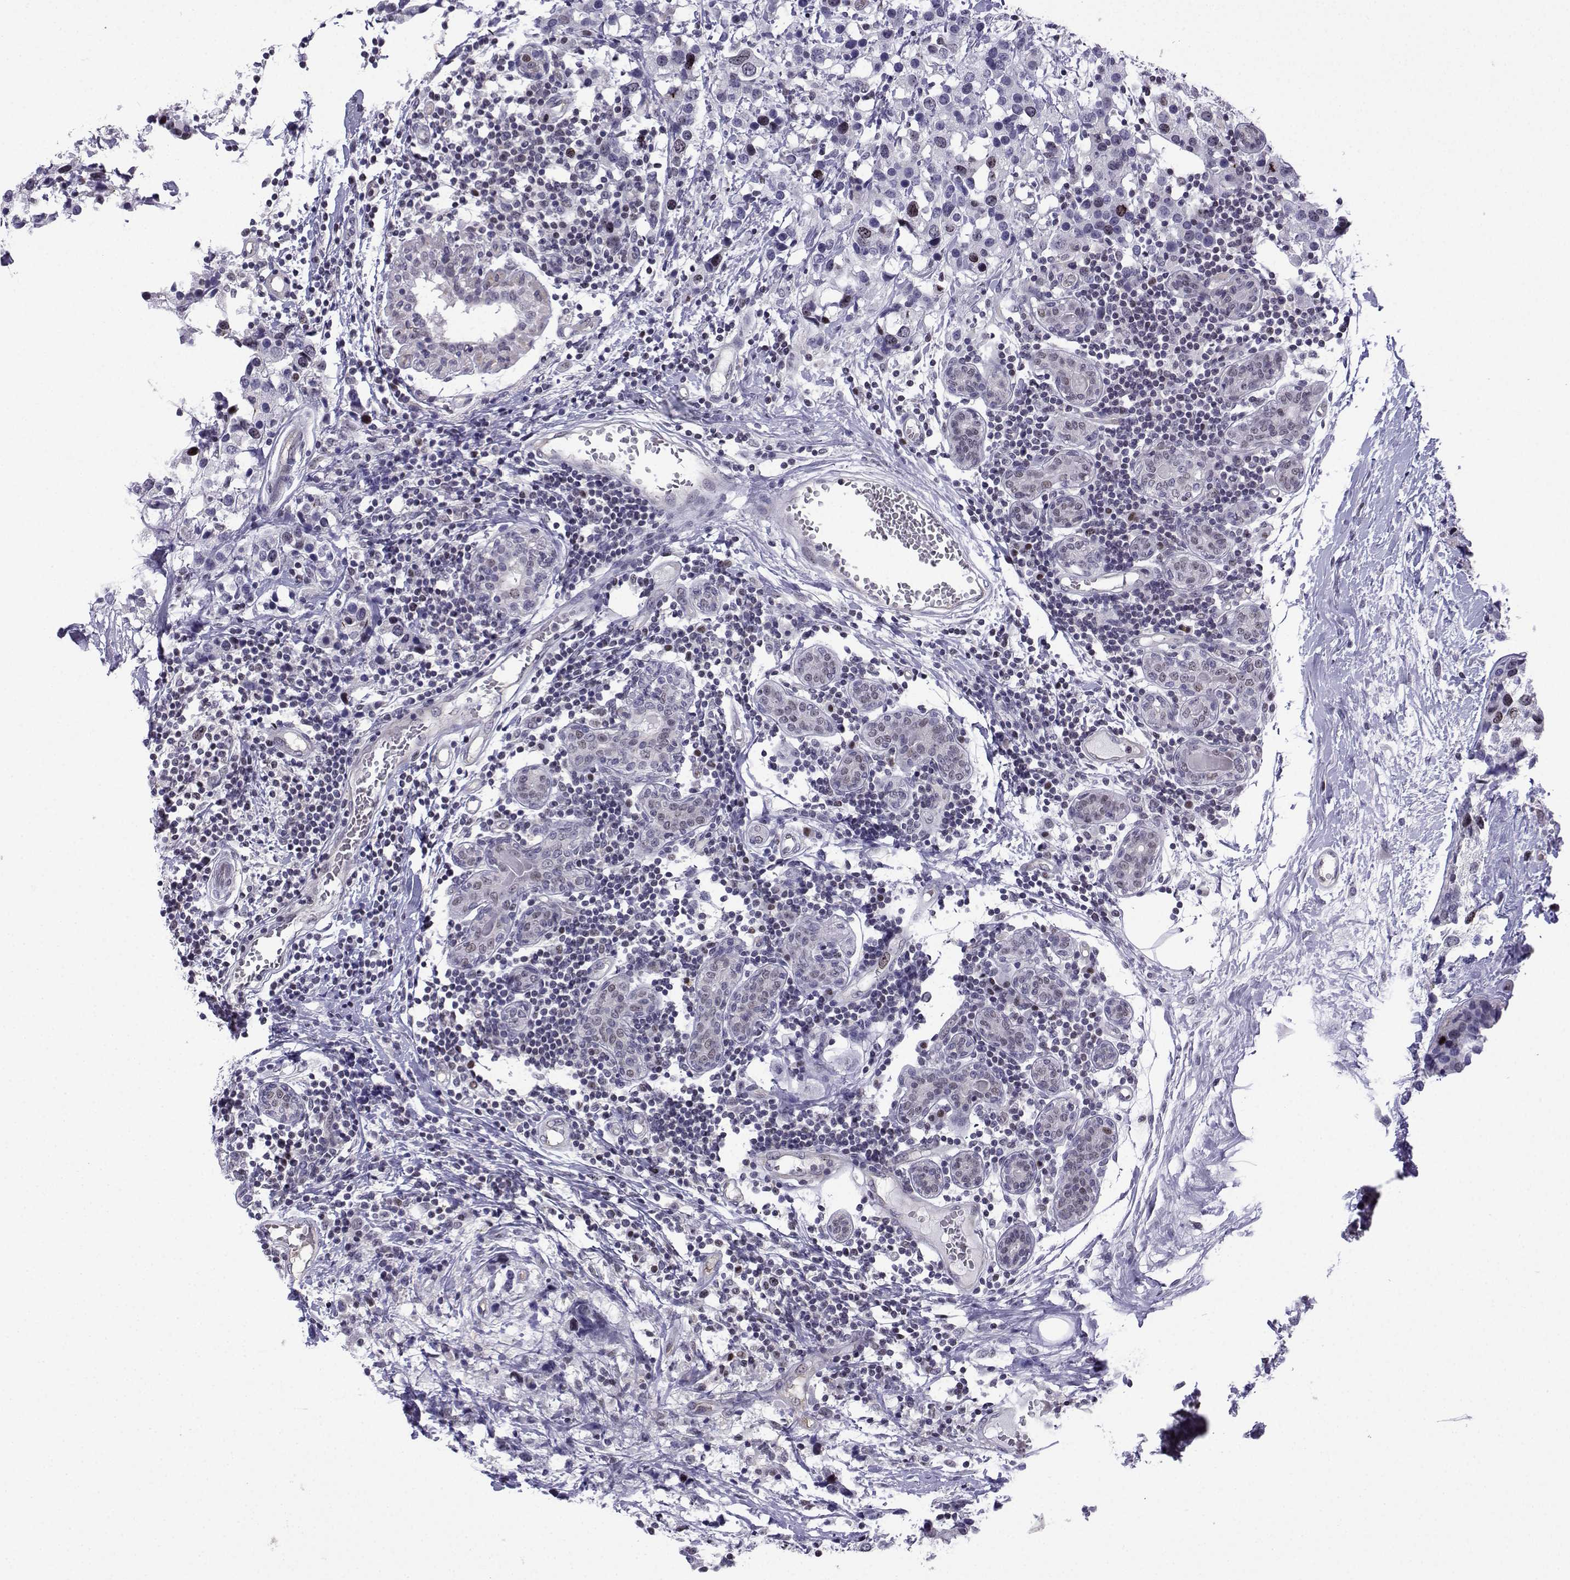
{"staining": {"intensity": "moderate", "quantity": "<25%", "location": "nuclear"}, "tissue": "breast cancer", "cell_type": "Tumor cells", "image_type": "cancer", "snomed": [{"axis": "morphology", "description": "Lobular carcinoma"}, {"axis": "topography", "description": "Breast"}], "caption": "This micrograph shows immunohistochemistry staining of human breast cancer, with low moderate nuclear positivity in about <25% of tumor cells.", "gene": "INCENP", "patient": {"sex": "female", "age": 59}}